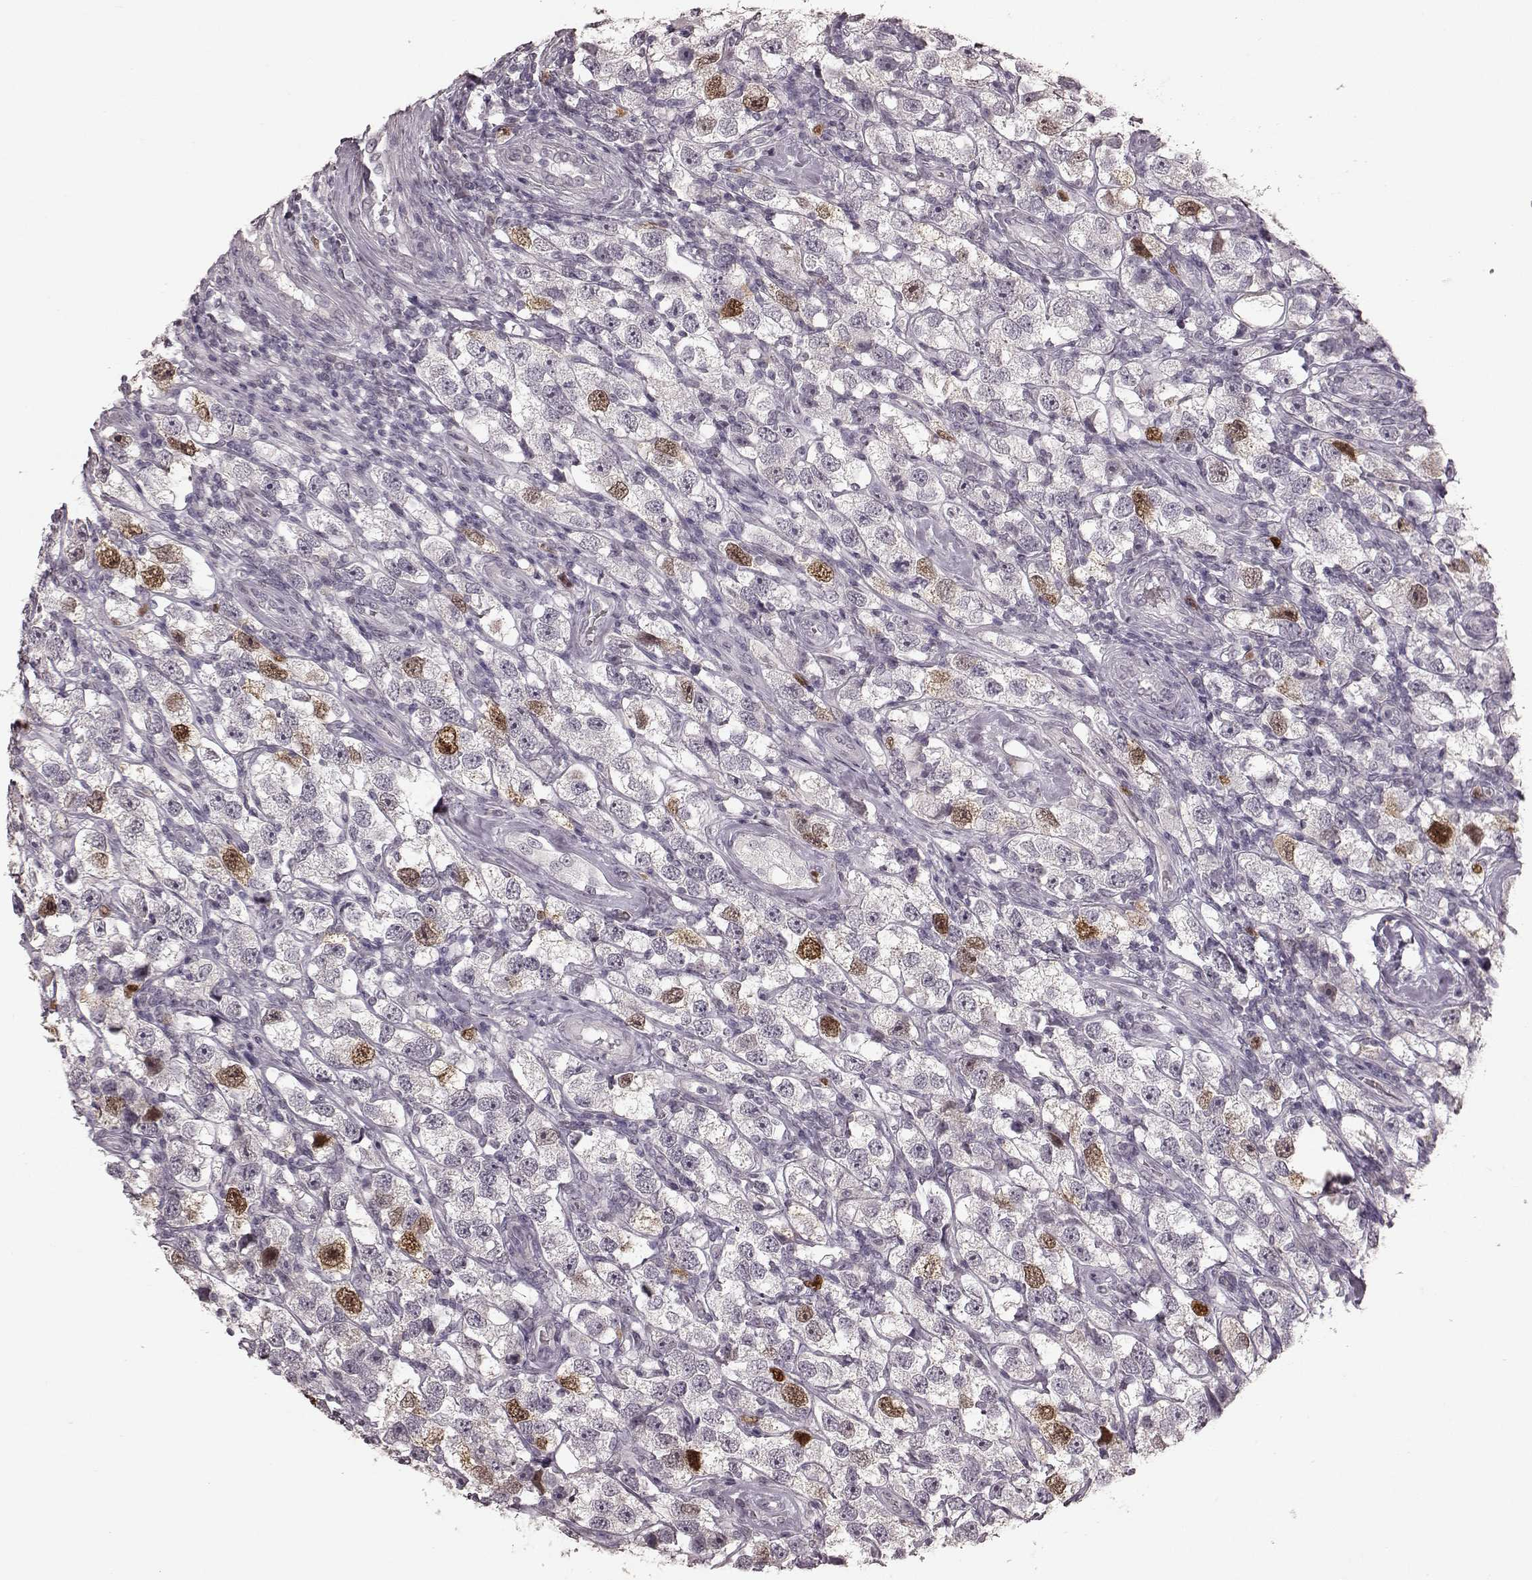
{"staining": {"intensity": "moderate", "quantity": "<25%", "location": "nuclear"}, "tissue": "testis cancer", "cell_type": "Tumor cells", "image_type": "cancer", "snomed": [{"axis": "morphology", "description": "Seminoma, NOS"}, {"axis": "topography", "description": "Testis"}], "caption": "About <25% of tumor cells in seminoma (testis) demonstrate moderate nuclear protein positivity as visualized by brown immunohistochemical staining.", "gene": "CCNA2", "patient": {"sex": "male", "age": 26}}